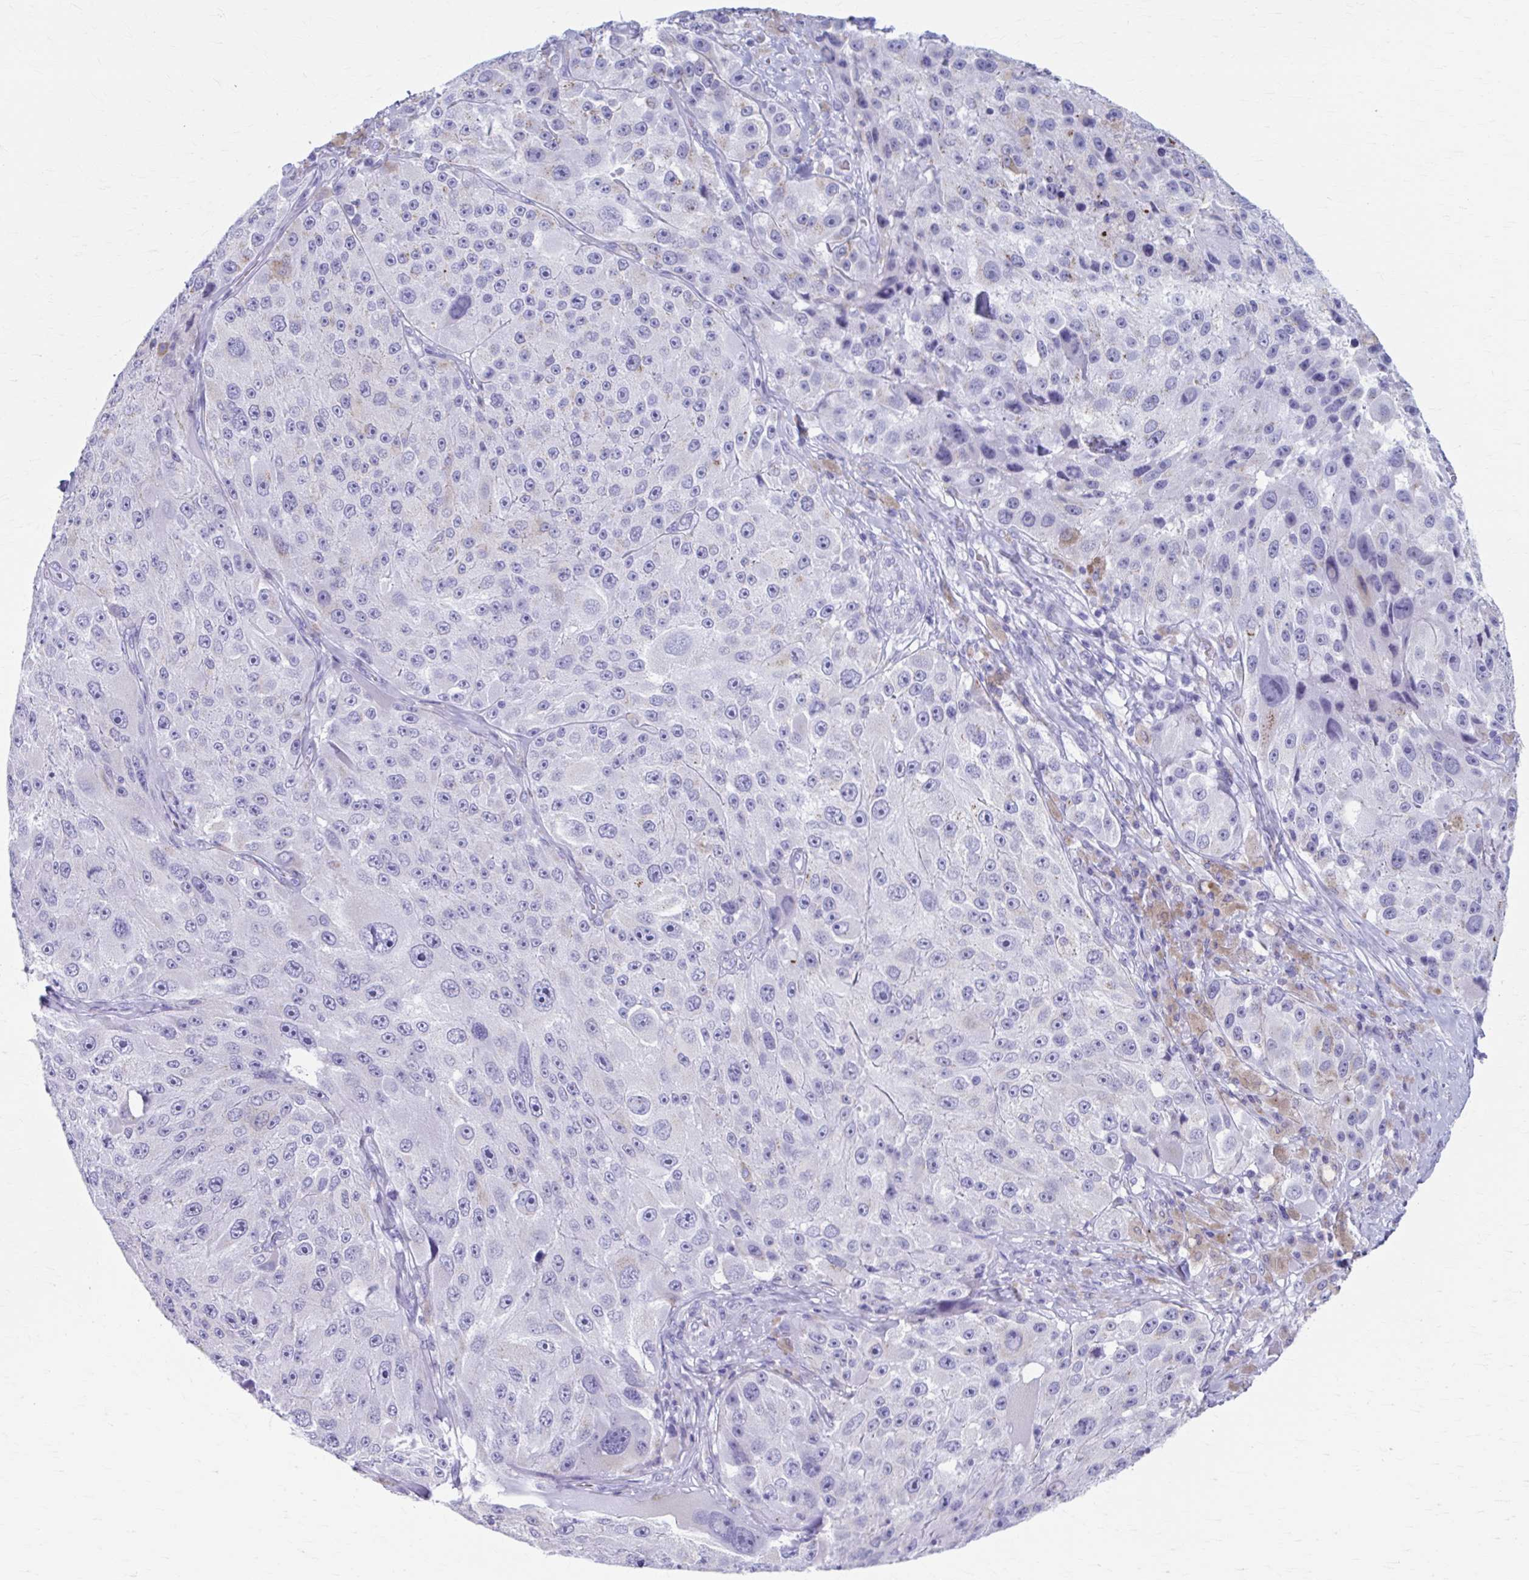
{"staining": {"intensity": "negative", "quantity": "none", "location": "none"}, "tissue": "melanoma", "cell_type": "Tumor cells", "image_type": "cancer", "snomed": [{"axis": "morphology", "description": "Malignant melanoma, Metastatic site"}, {"axis": "topography", "description": "Lymph node"}], "caption": "Histopathology image shows no significant protein staining in tumor cells of malignant melanoma (metastatic site). (DAB IHC with hematoxylin counter stain).", "gene": "KCNE2", "patient": {"sex": "male", "age": 62}}